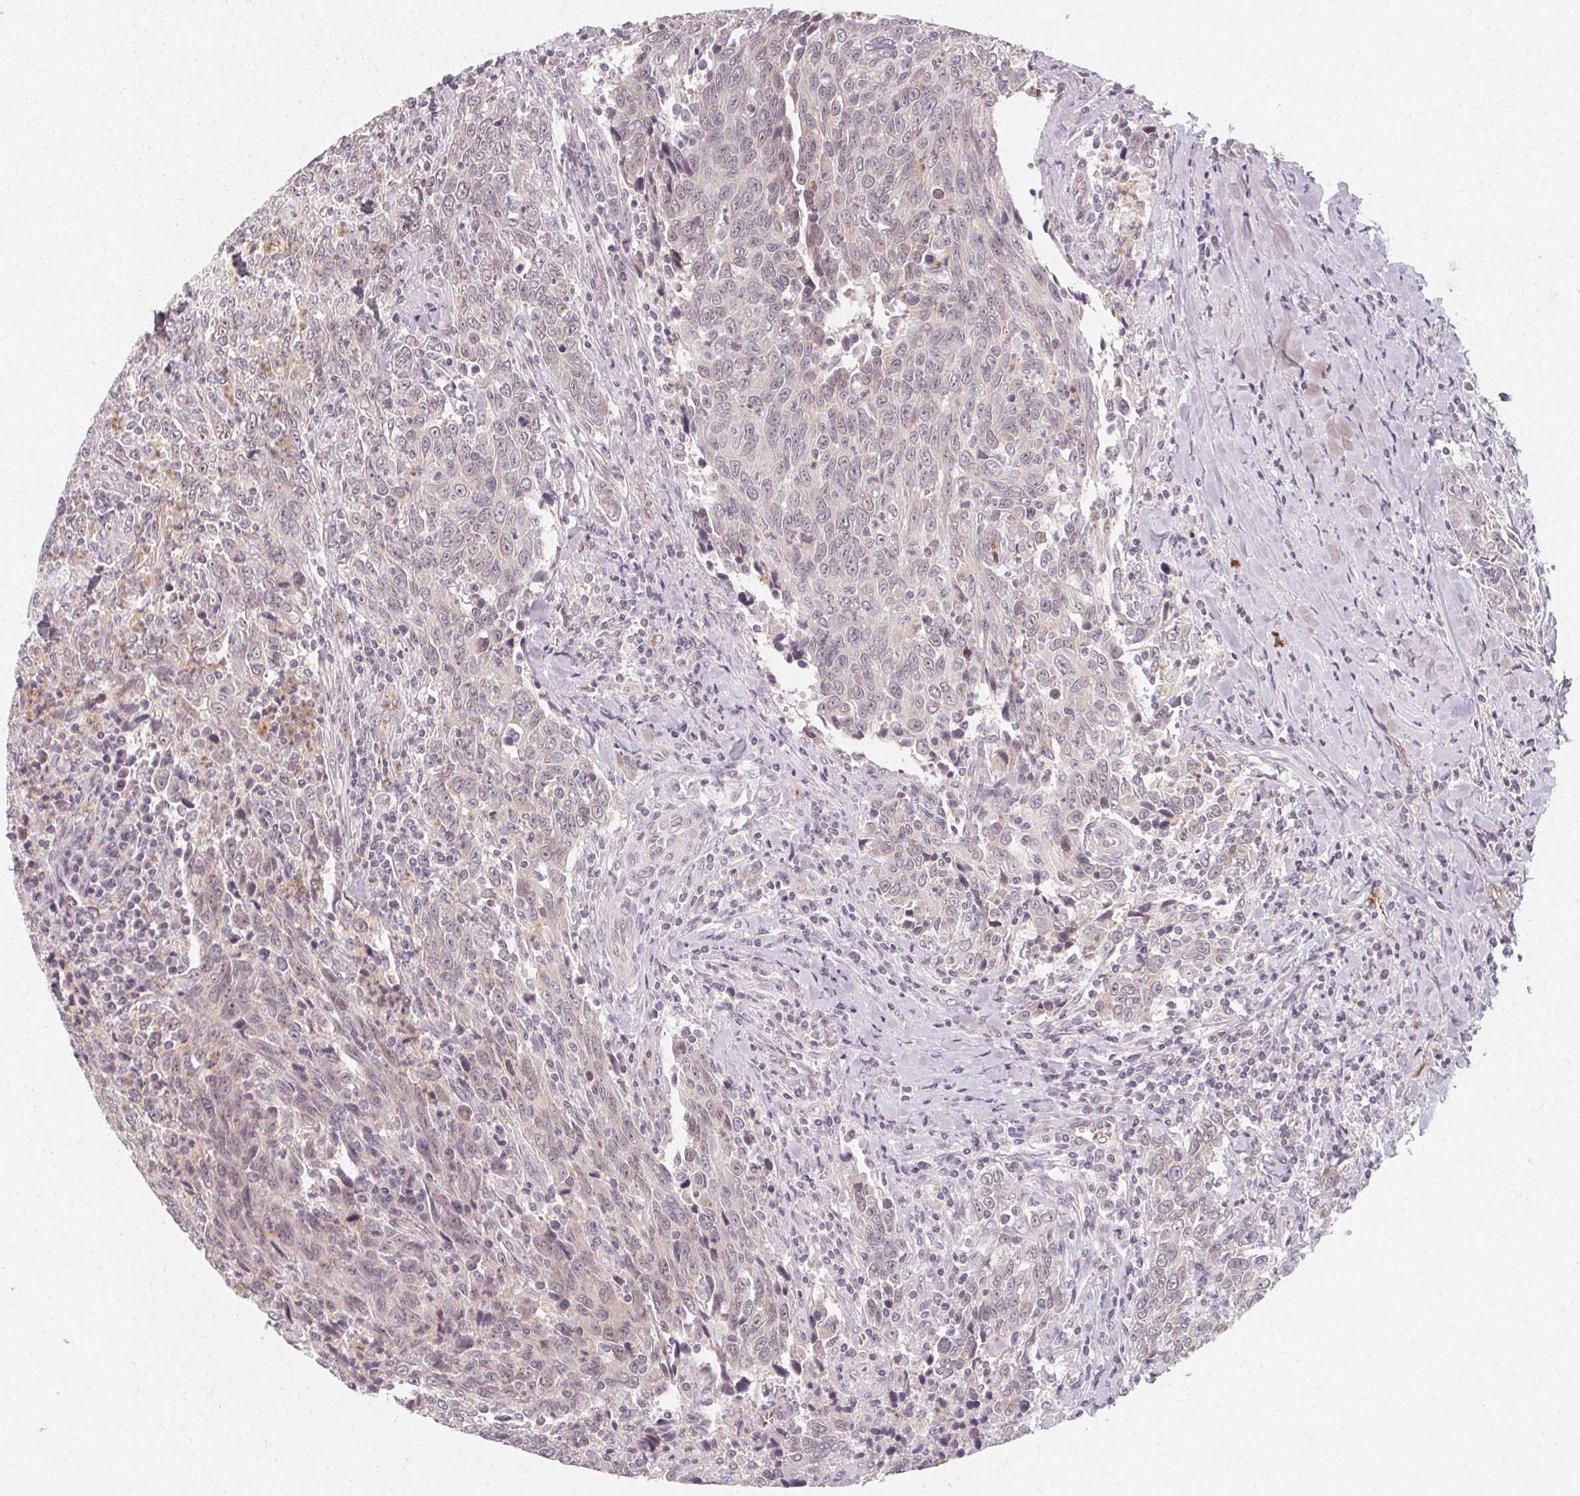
{"staining": {"intensity": "negative", "quantity": "none", "location": "none"}, "tissue": "breast cancer", "cell_type": "Tumor cells", "image_type": "cancer", "snomed": [{"axis": "morphology", "description": "Duct carcinoma"}, {"axis": "topography", "description": "Breast"}], "caption": "Tumor cells are negative for protein expression in human breast intraductal carcinoma.", "gene": "CLCNKB", "patient": {"sex": "female", "age": 50}}